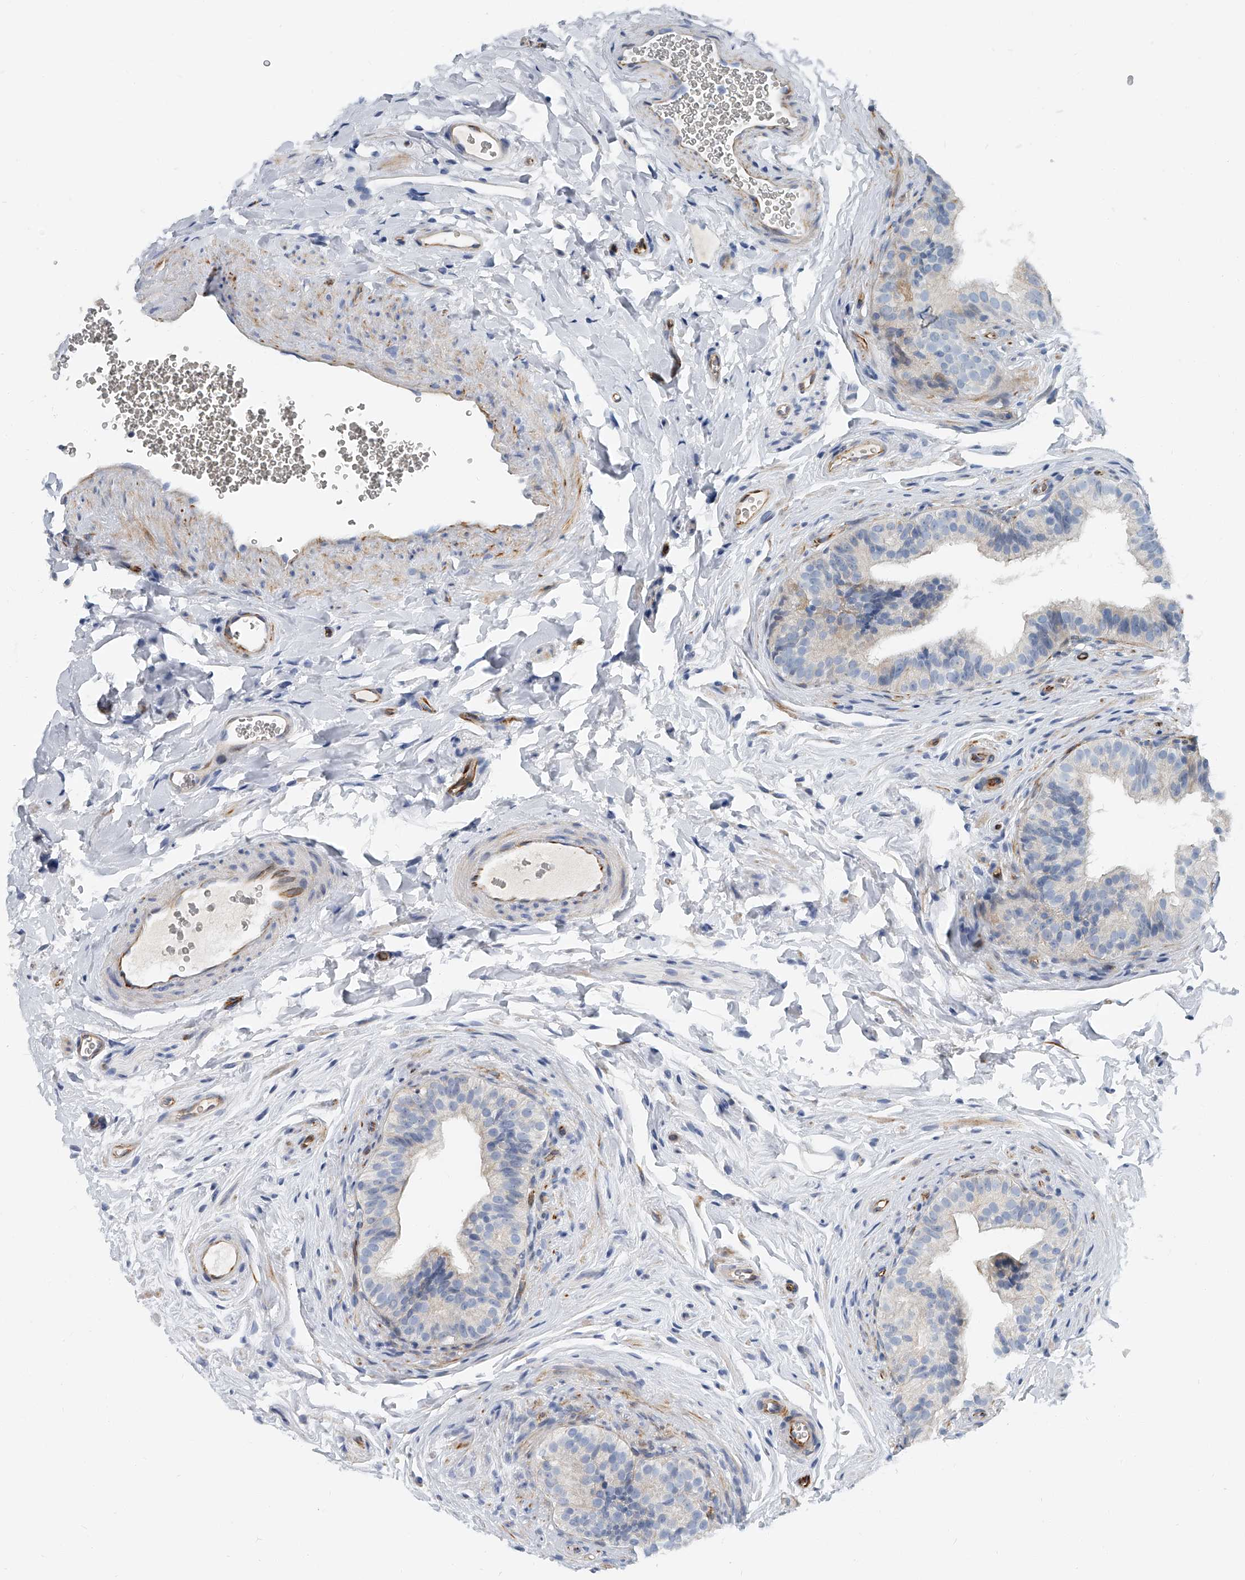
{"staining": {"intensity": "negative", "quantity": "none", "location": "none"}, "tissue": "epididymis", "cell_type": "Glandular cells", "image_type": "normal", "snomed": [{"axis": "morphology", "description": "Normal tissue, NOS"}, {"axis": "topography", "description": "Epididymis"}], "caption": "Protein analysis of unremarkable epididymis exhibits no significant positivity in glandular cells.", "gene": "KIRREL1", "patient": {"sex": "male", "age": 49}}